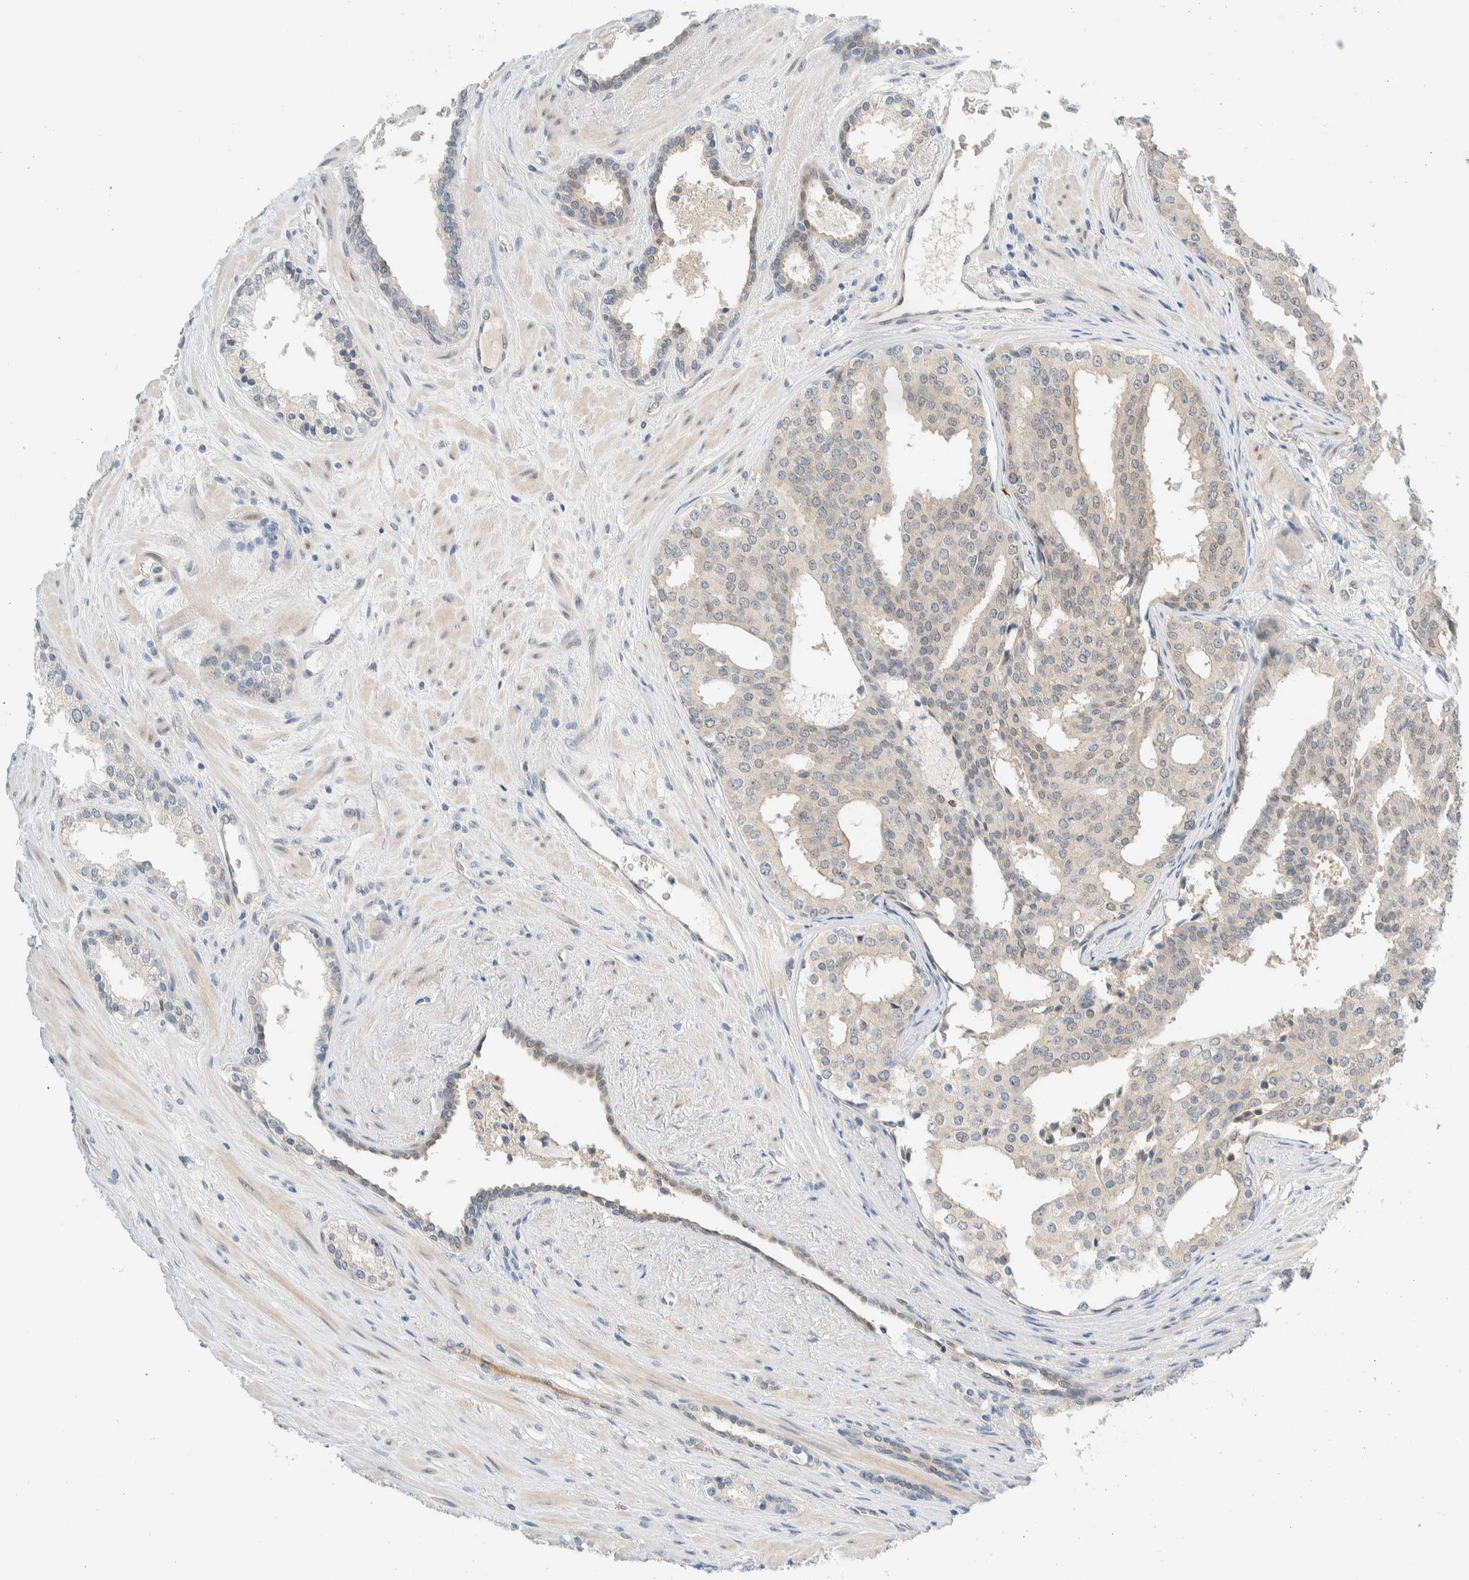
{"staining": {"intensity": "negative", "quantity": "none", "location": "none"}, "tissue": "prostate cancer", "cell_type": "Tumor cells", "image_type": "cancer", "snomed": [{"axis": "morphology", "description": "Adenocarcinoma, High grade"}, {"axis": "topography", "description": "Prostate"}], "caption": "Immunohistochemistry micrograph of prostate high-grade adenocarcinoma stained for a protein (brown), which exhibits no expression in tumor cells.", "gene": "TSTD2", "patient": {"sex": "male", "age": 71}}